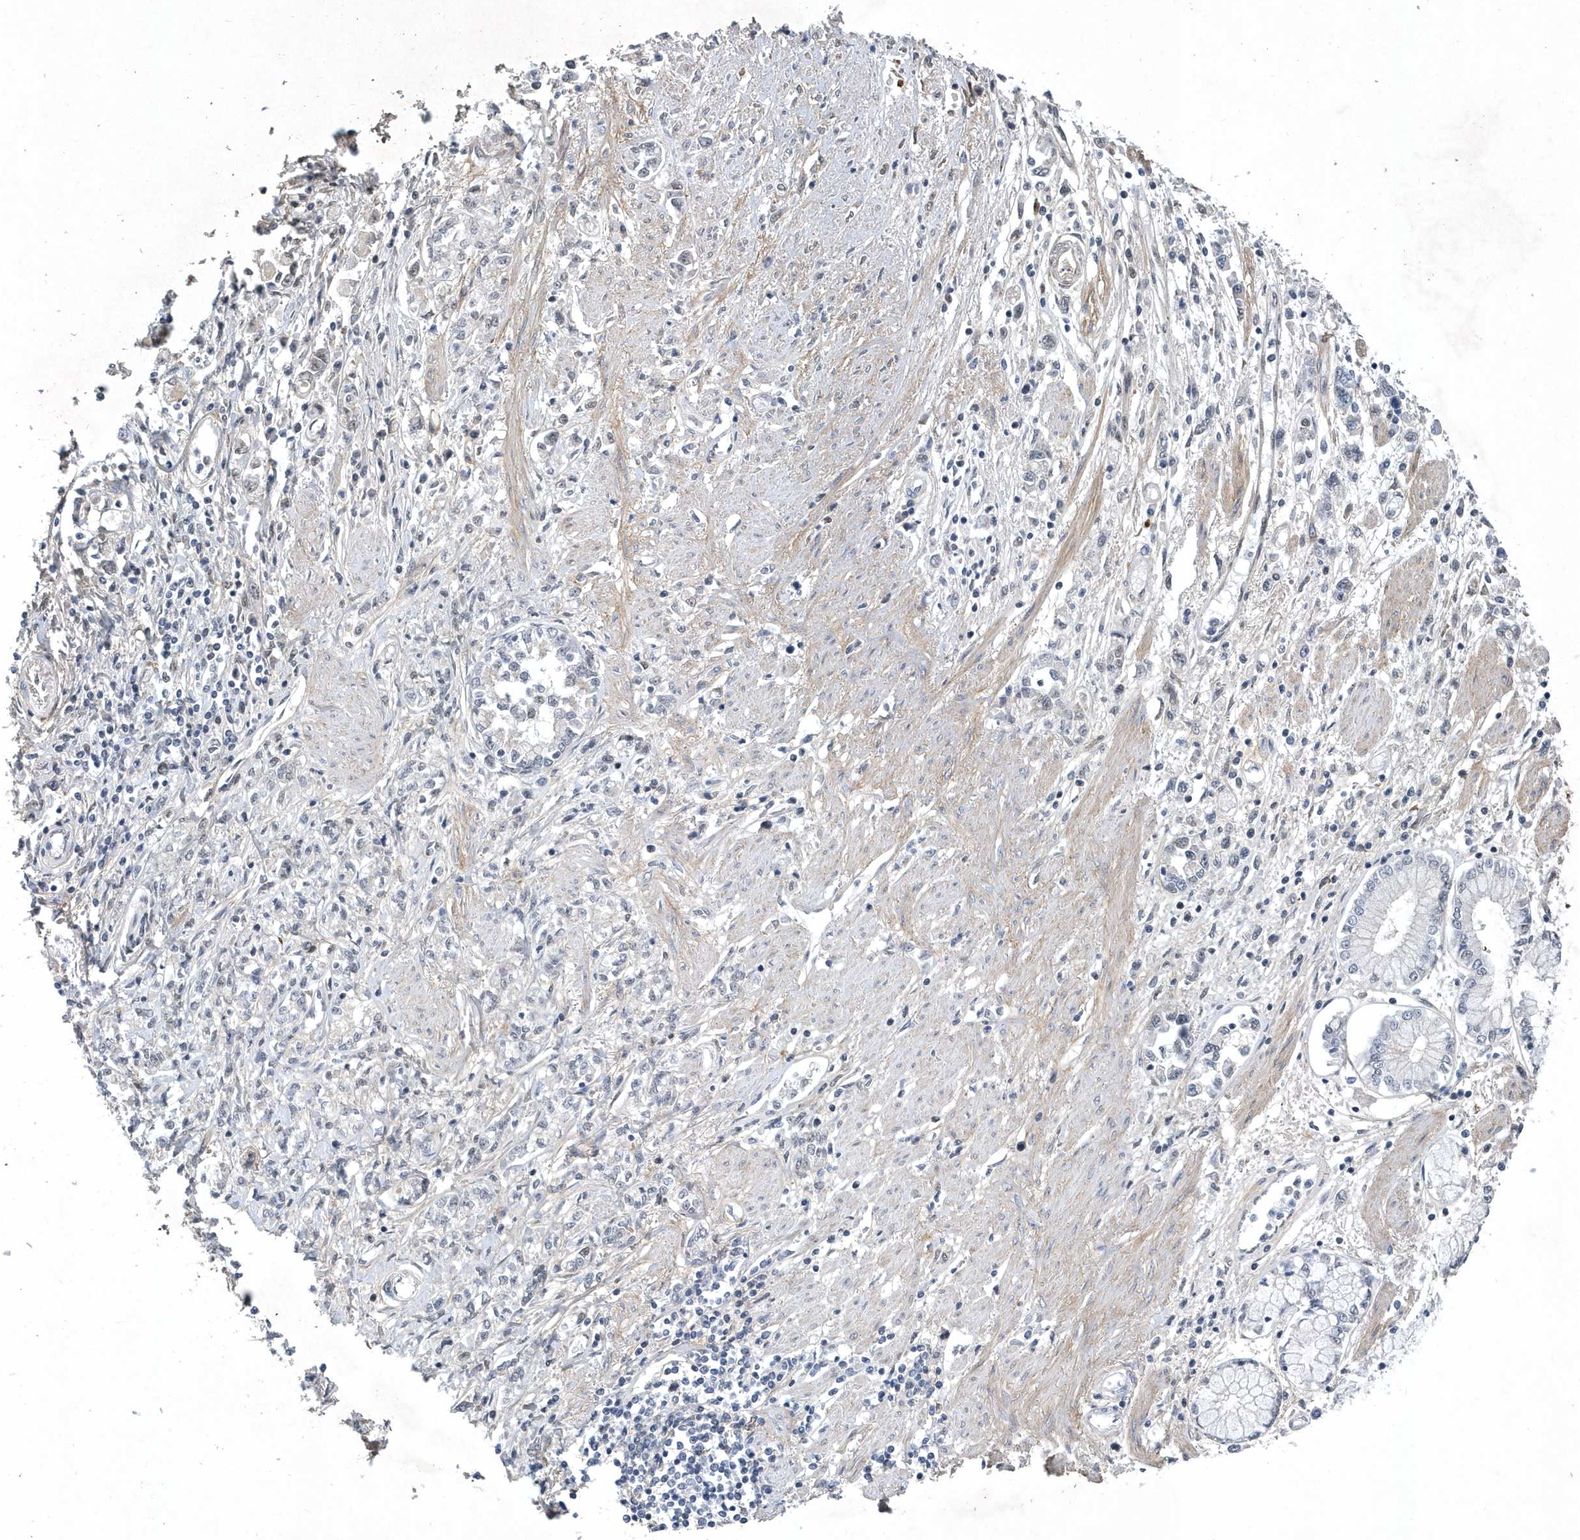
{"staining": {"intensity": "negative", "quantity": "none", "location": "none"}, "tissue": "stomach cancer", "cell_type": "Tumor cells", "image_type": "cancer", "snomed": [{"axis": "morphology", "description": "Adenocarcinoma, NOS"}, {"axis": "topography", "description": "Stomach"}], "caption": "The photomicrograph displays no staining of tumor cells in stomach adenocarcinoma.", "gene": "FAM217A", "patient": {"sex": "female", "age": 76}}